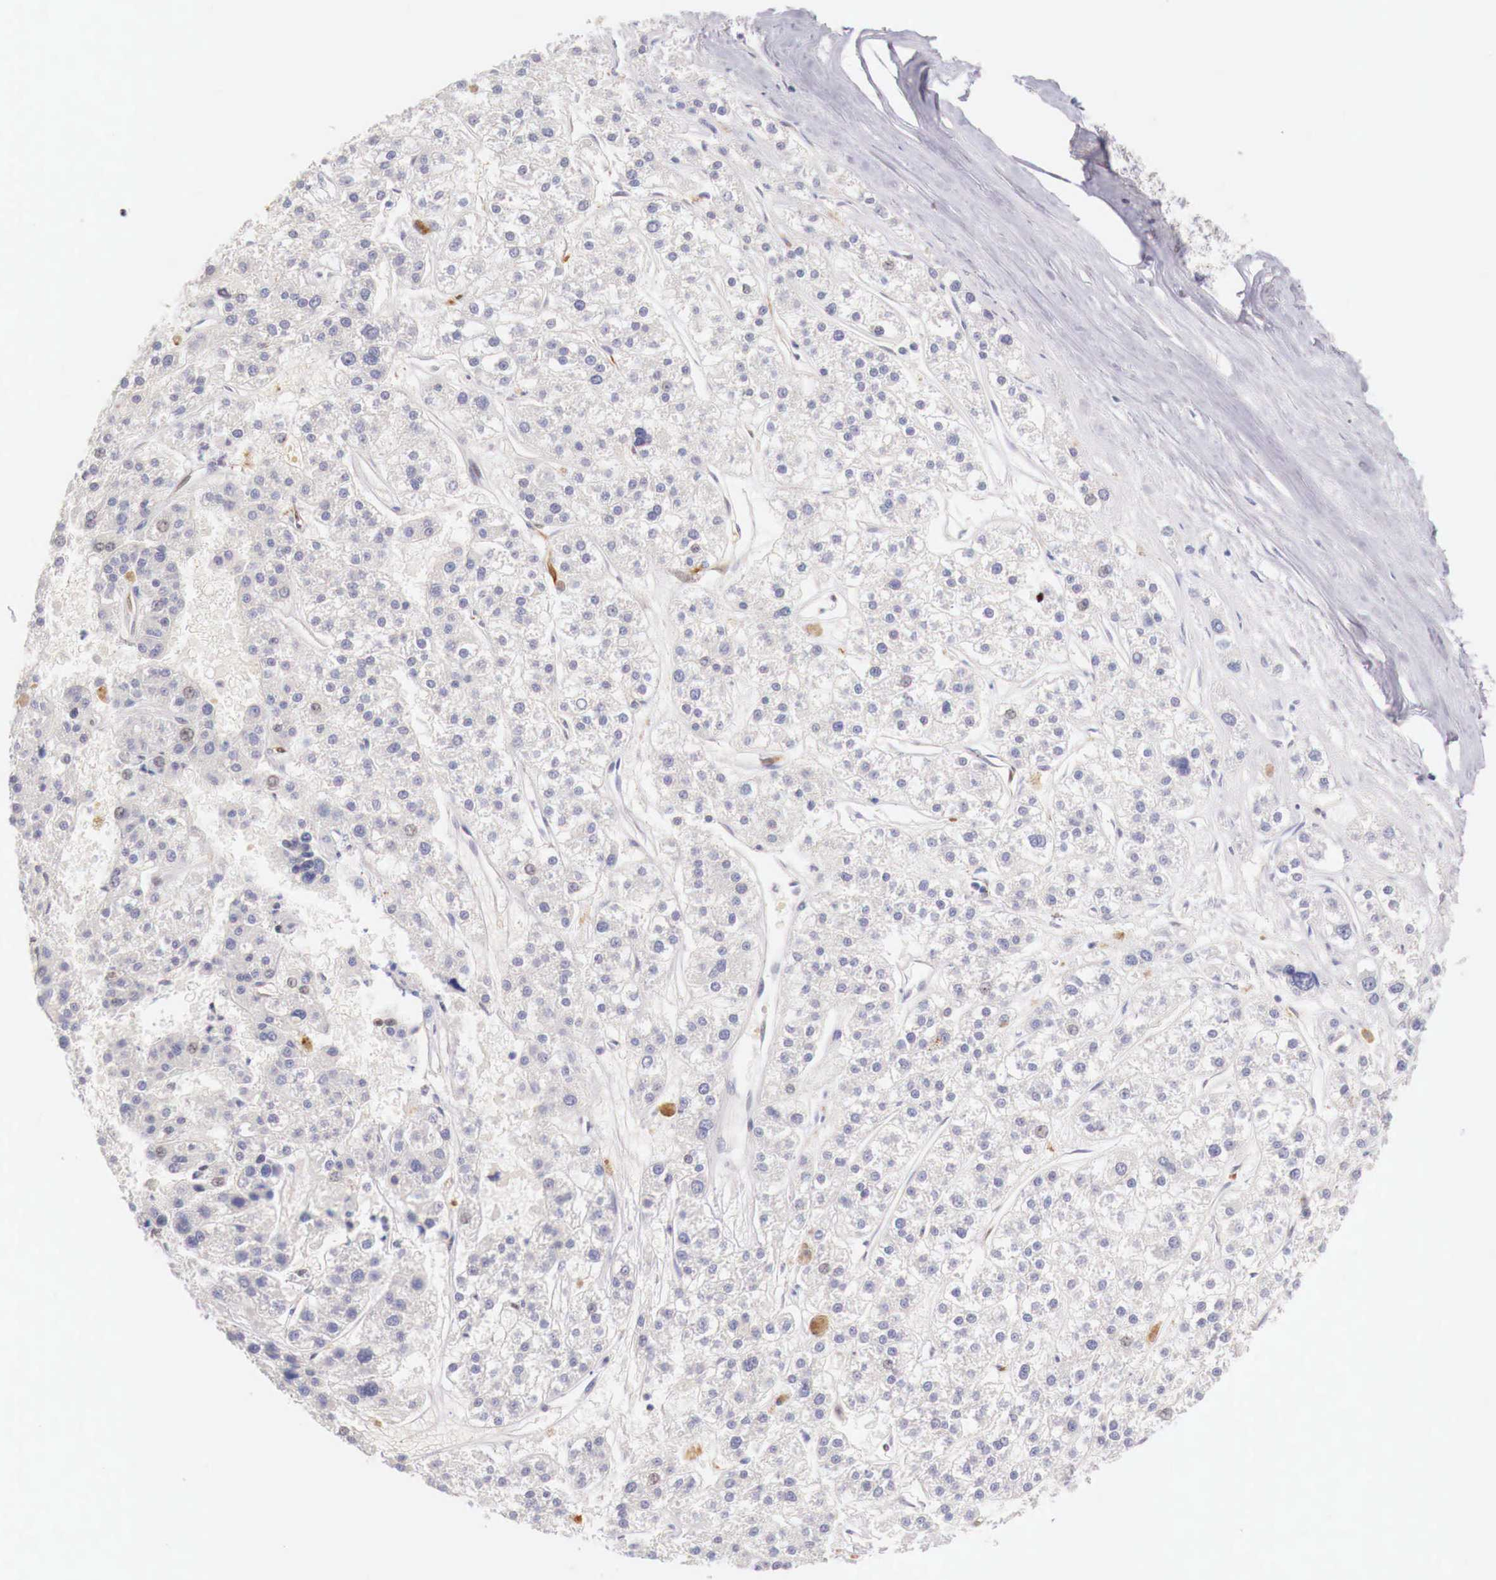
{"staining": {"intensity": "negative", "quantity": "none", "location": "none"}, "tissue": "liver cancer", "cell_type": "Tumor cells", "image_type": "cancer", "snomed": [{"axis": "morphology", "description": "Carcinoma, Hepatocellular, NOS"}, {"axis": "topography", "description": "Liver"}], "caption": "This is an immunohistochemistry photomicrograph of human liver cancer. There is no staining in tumor cells.", "gene": "ITIH6", "patient": {"sex": "female", "age": 85}}